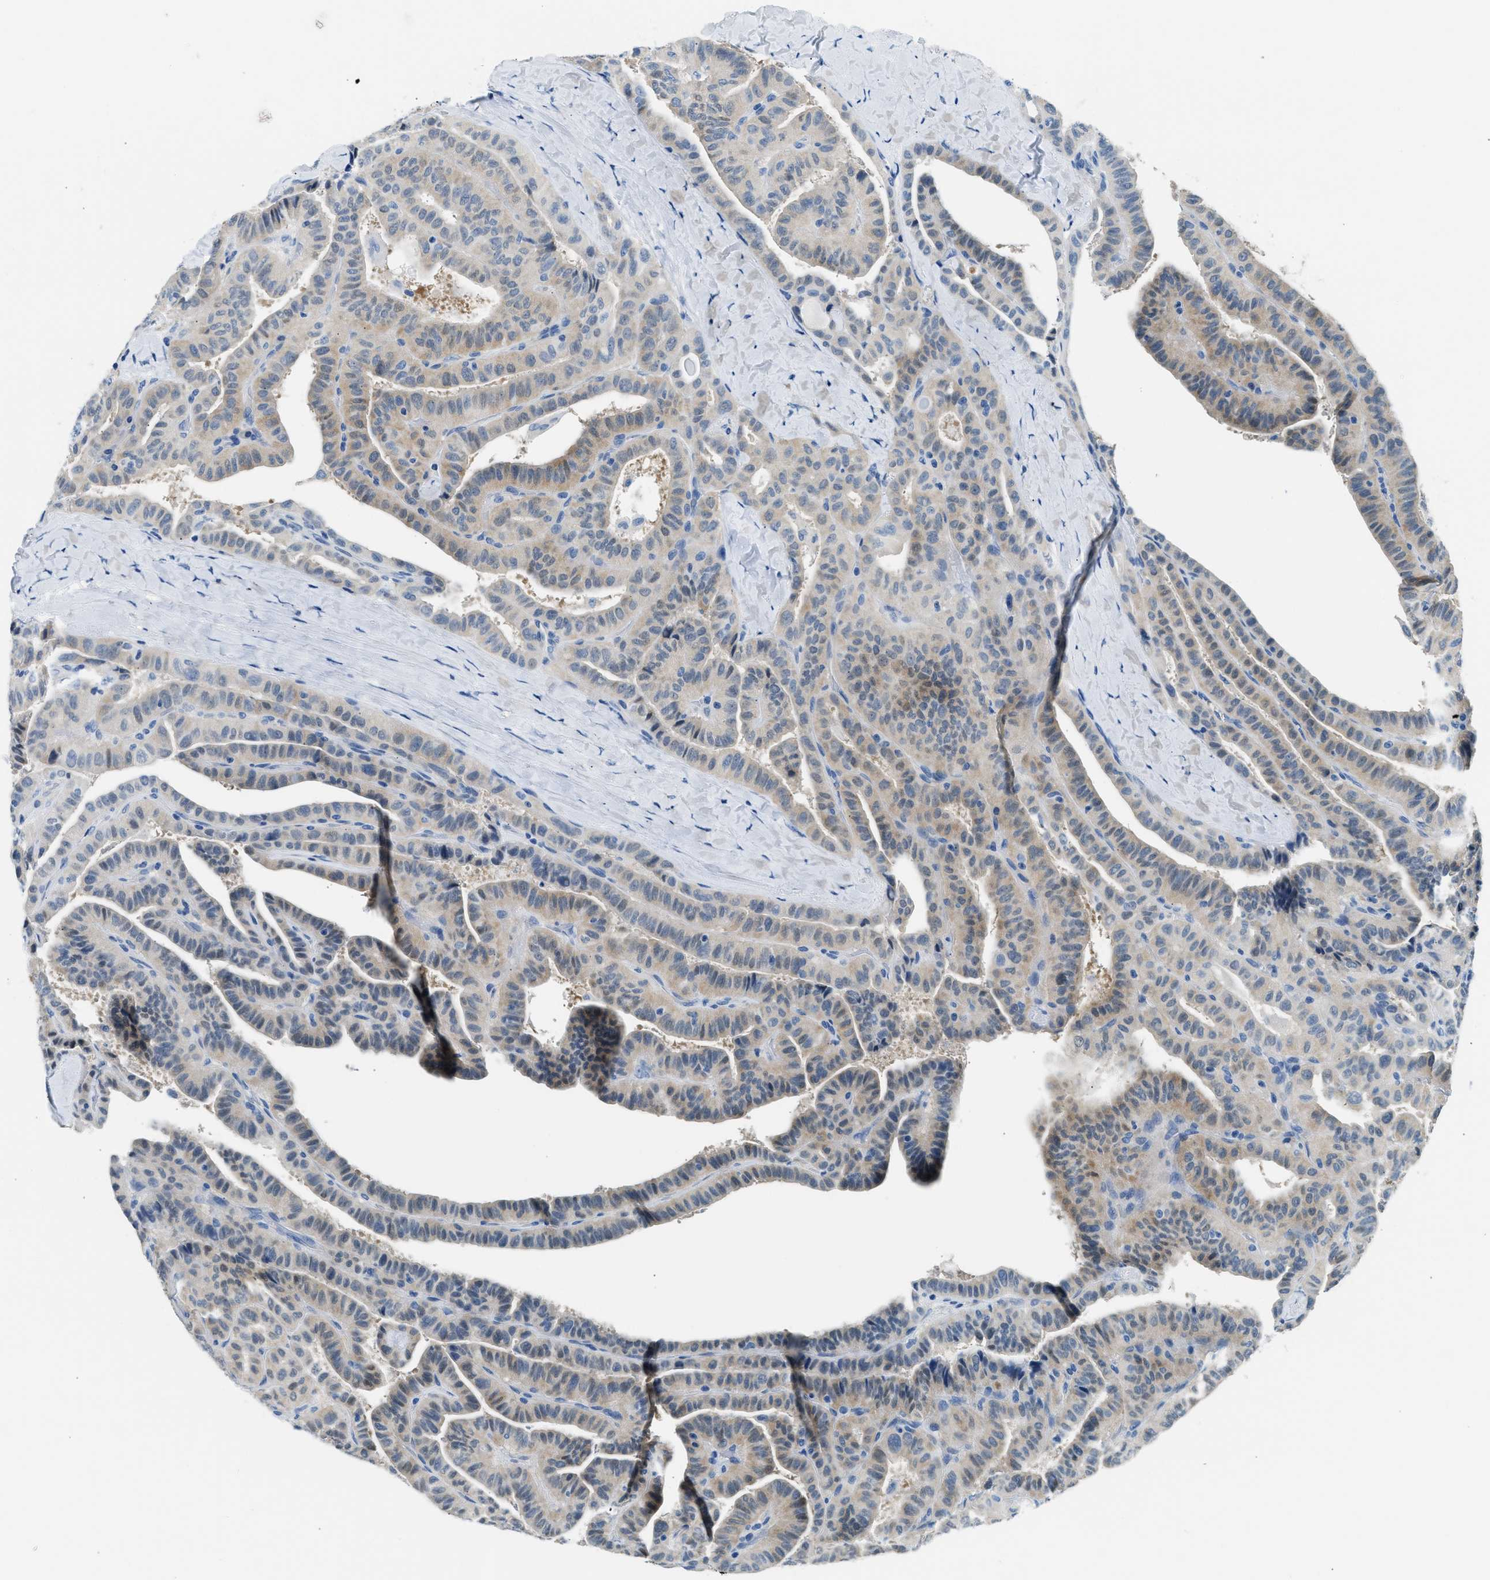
{"staining": {"intensity": "weak", "quantity": "25%-75%", "location": "cytoplasmic/membranous"}, "tissue": "thyroid cancer", "cell_type": "Tumor cells", "image_type": "cancer", "snomed": [{"axis": "morphology", "description": "Papillary adenocarcinoma, NOS"}, {"axis": "topography", "description": "Thyroid gland"}], "caption": "This histopathology image reveals IHC staining of thyroid cancer, with low weak cytoplasmic/membranous staining in approximately 25%-75% of tumor cells.", "gene": "CLDN18", "patient": {"sex": "male", "age": 77}}